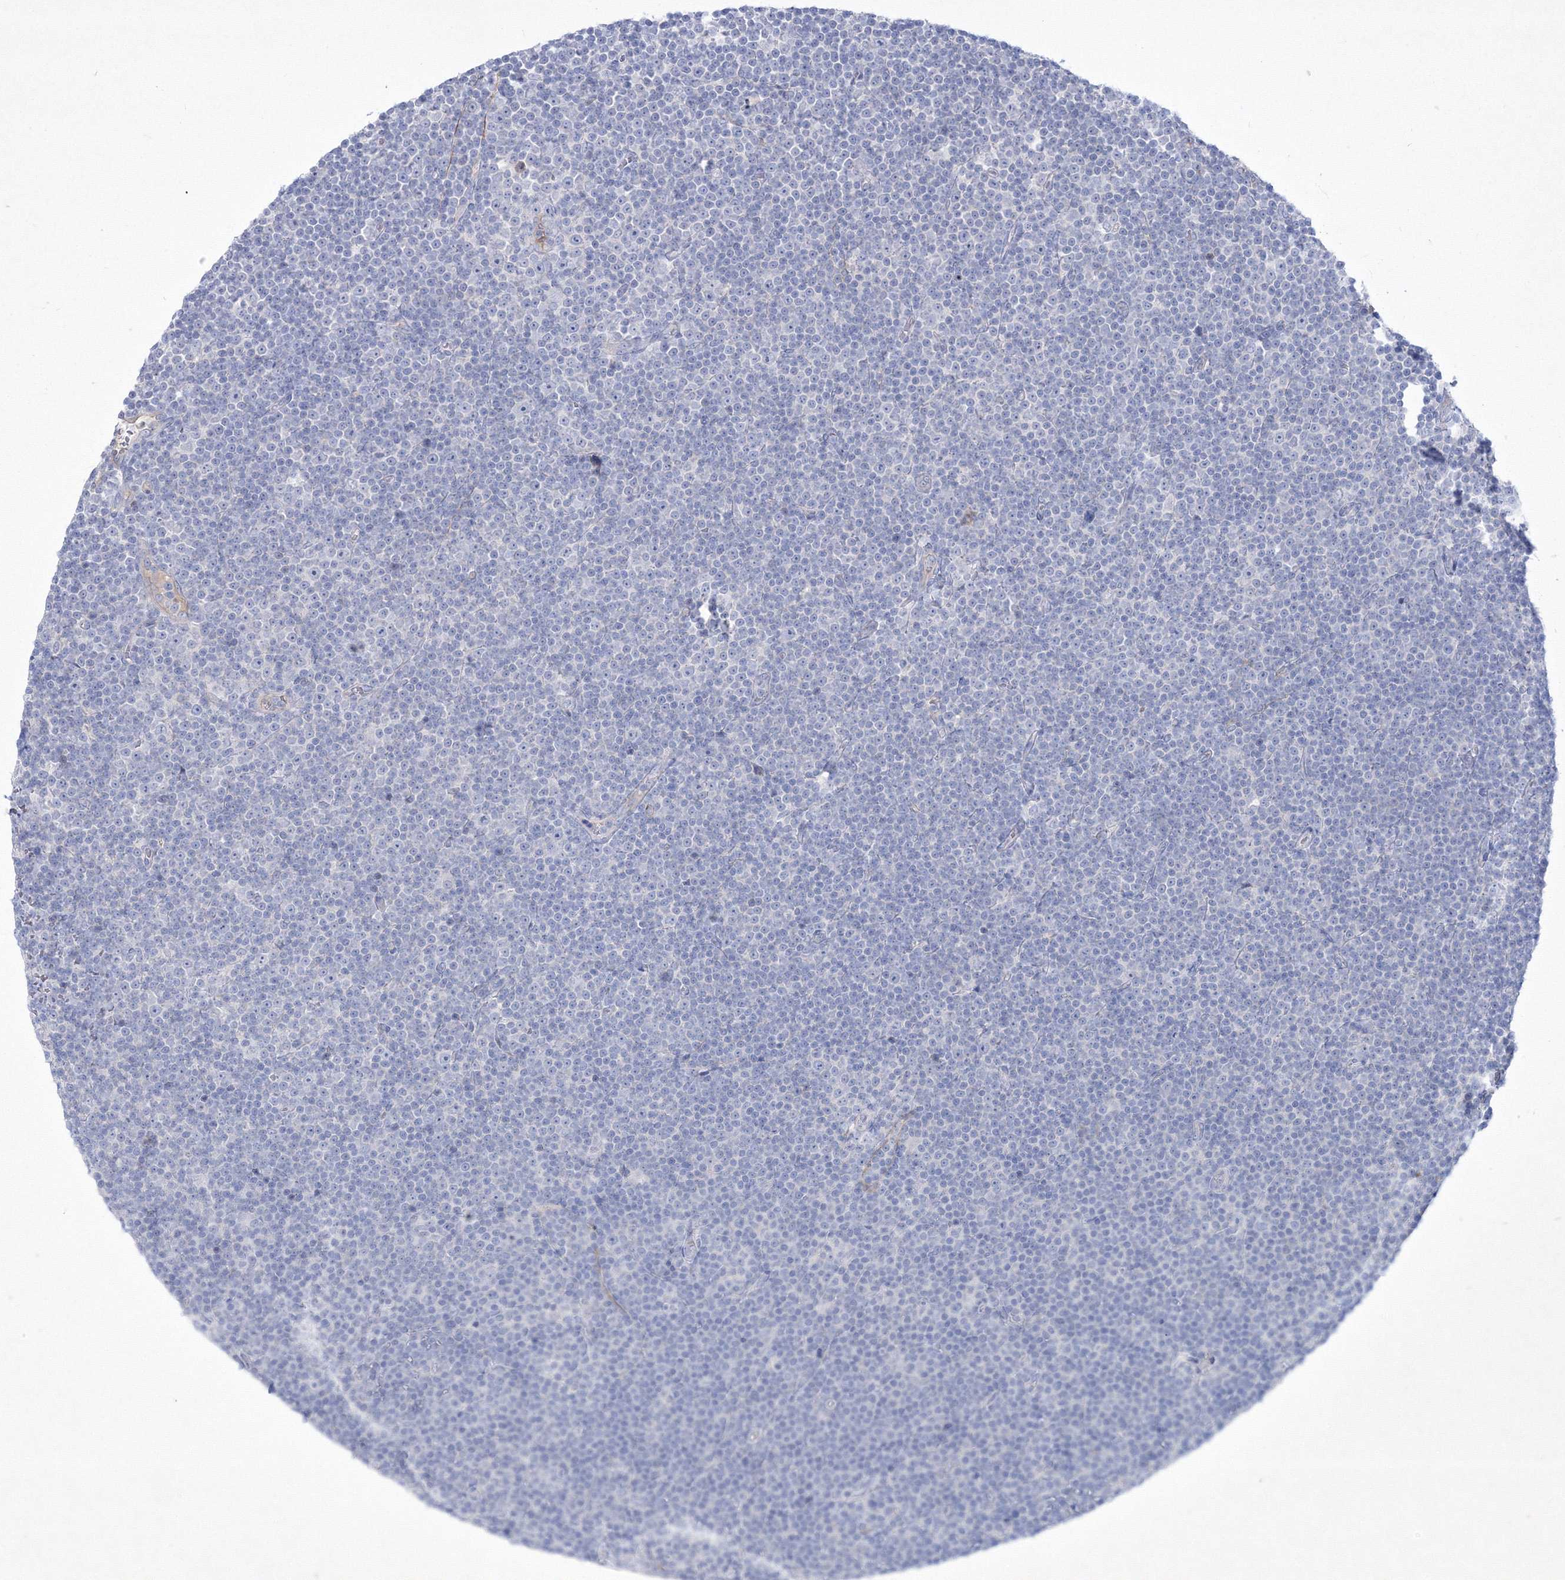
{"staining": {"intensity": "negative", "quantity": "none", "location": "none"}, "tissue": "lymphoma", "cell_type": "Tumor cells", "image_type": "cancer", "snomed": [{"axis": "morphology", "description": "Malignant lymphoma, non-Hodgkin's type, Low grade"}, {"axis": "topography", "description": "Lymph node"}], "caption": "IHC of human lymphoma exhibits no expression in tumor cells. (Immunohistochemistry, brightfield microscopy, high magnification).", "gene": "TMEM139", "patient": {"sex": "female", "age": 67}}